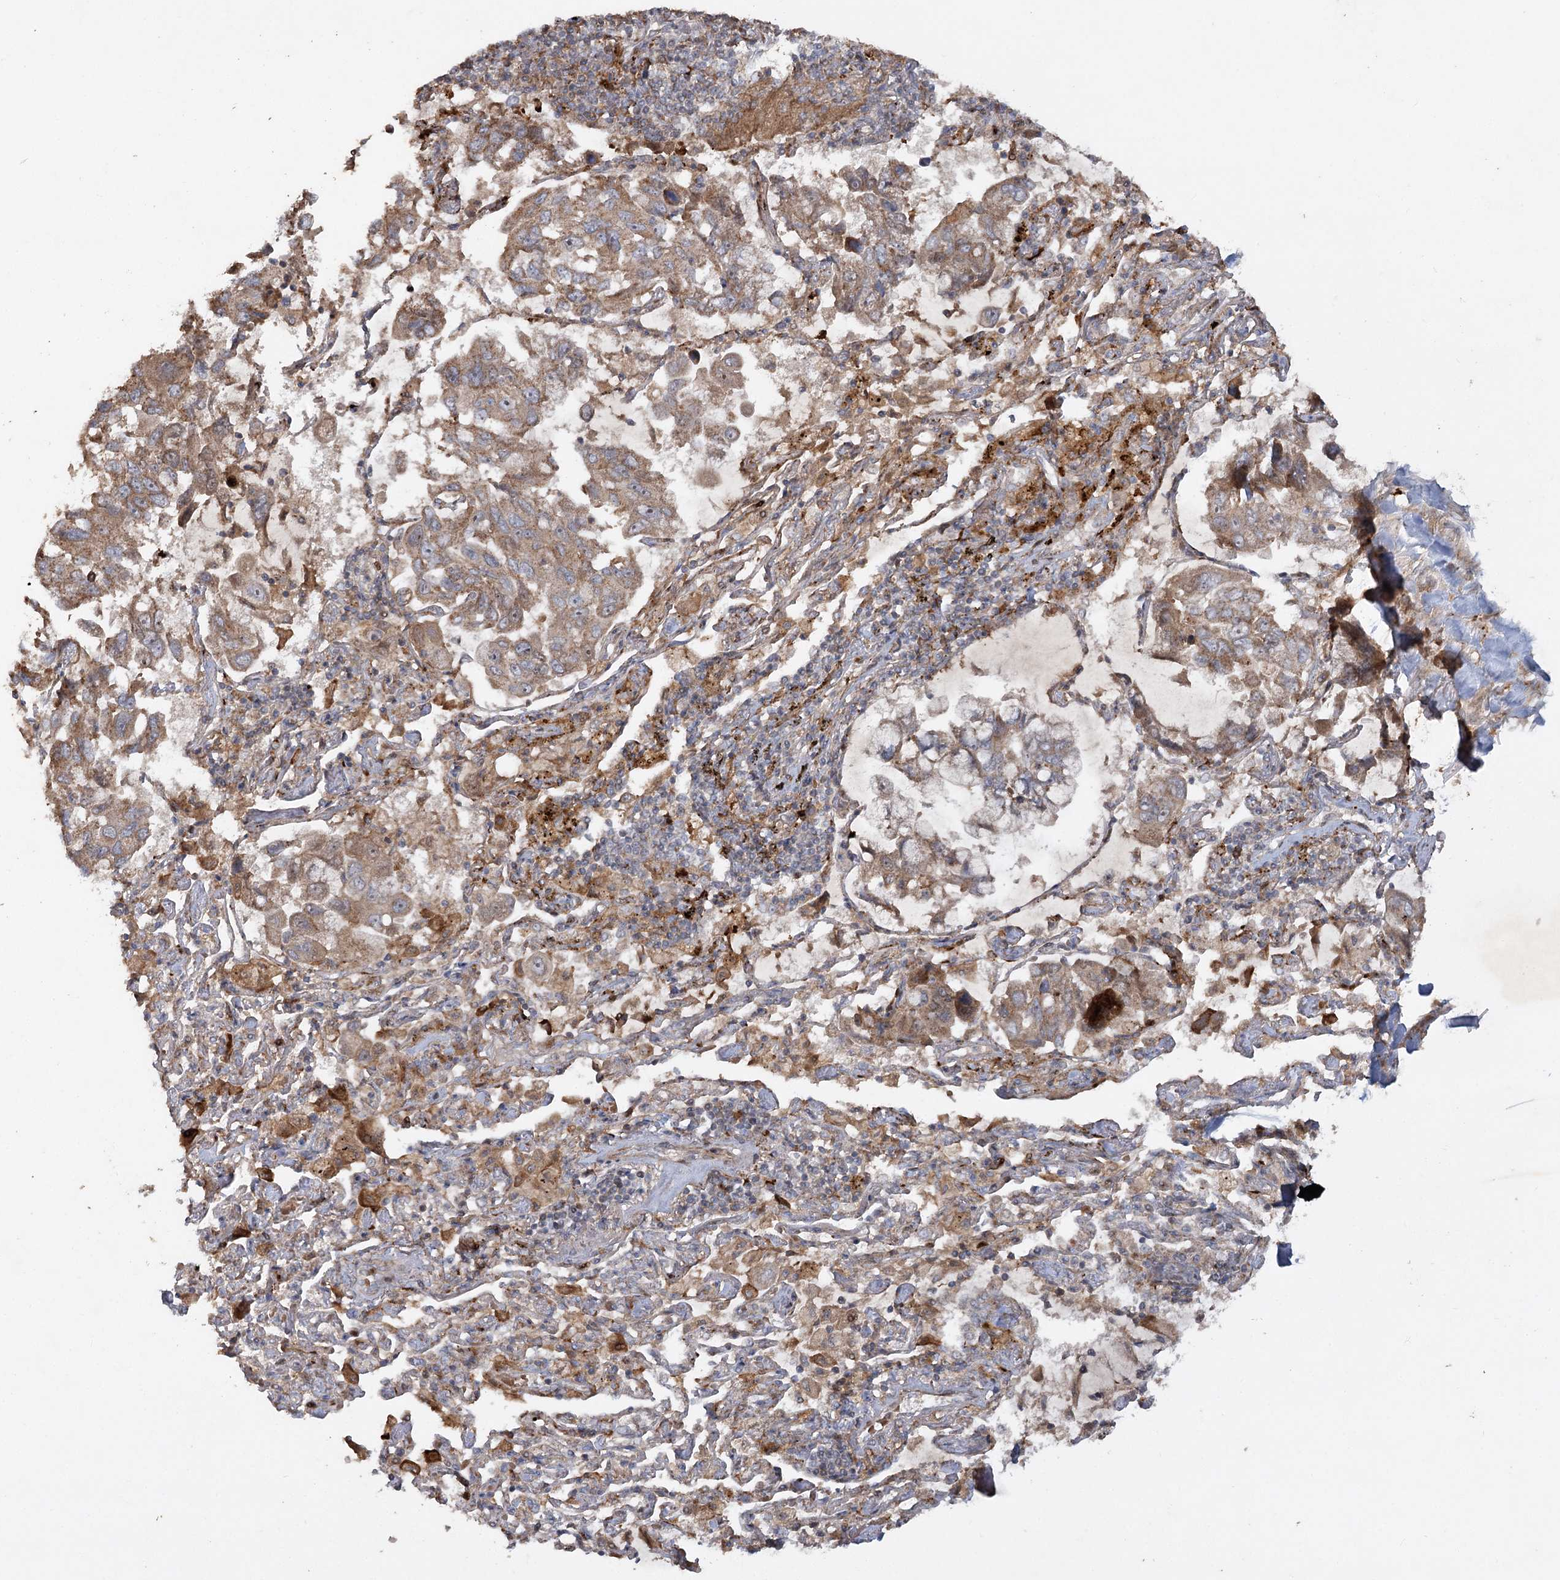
{"staining": {"intensity": "moderate", "quantity": ">75%", "location": "cytoplasmic/membranous"}, "tissue": "lung cancer", "cell_type": "Tumor cells", "image_type": "cancer", "snomed": [{"axis": "morphology", "description": "Adenocarcinoma, NOS"}, {"axis": "topography", "description": "Lung"}], "caption": "Adenocarcinoma (lung) was stained to show a protein in brown. There is medium levels of moderate cytoplasmic/membranous expression in approximately >75% of tumor cells.", "gene": "KBTBD4", "patient": {"sex": "male", "age": 64}}